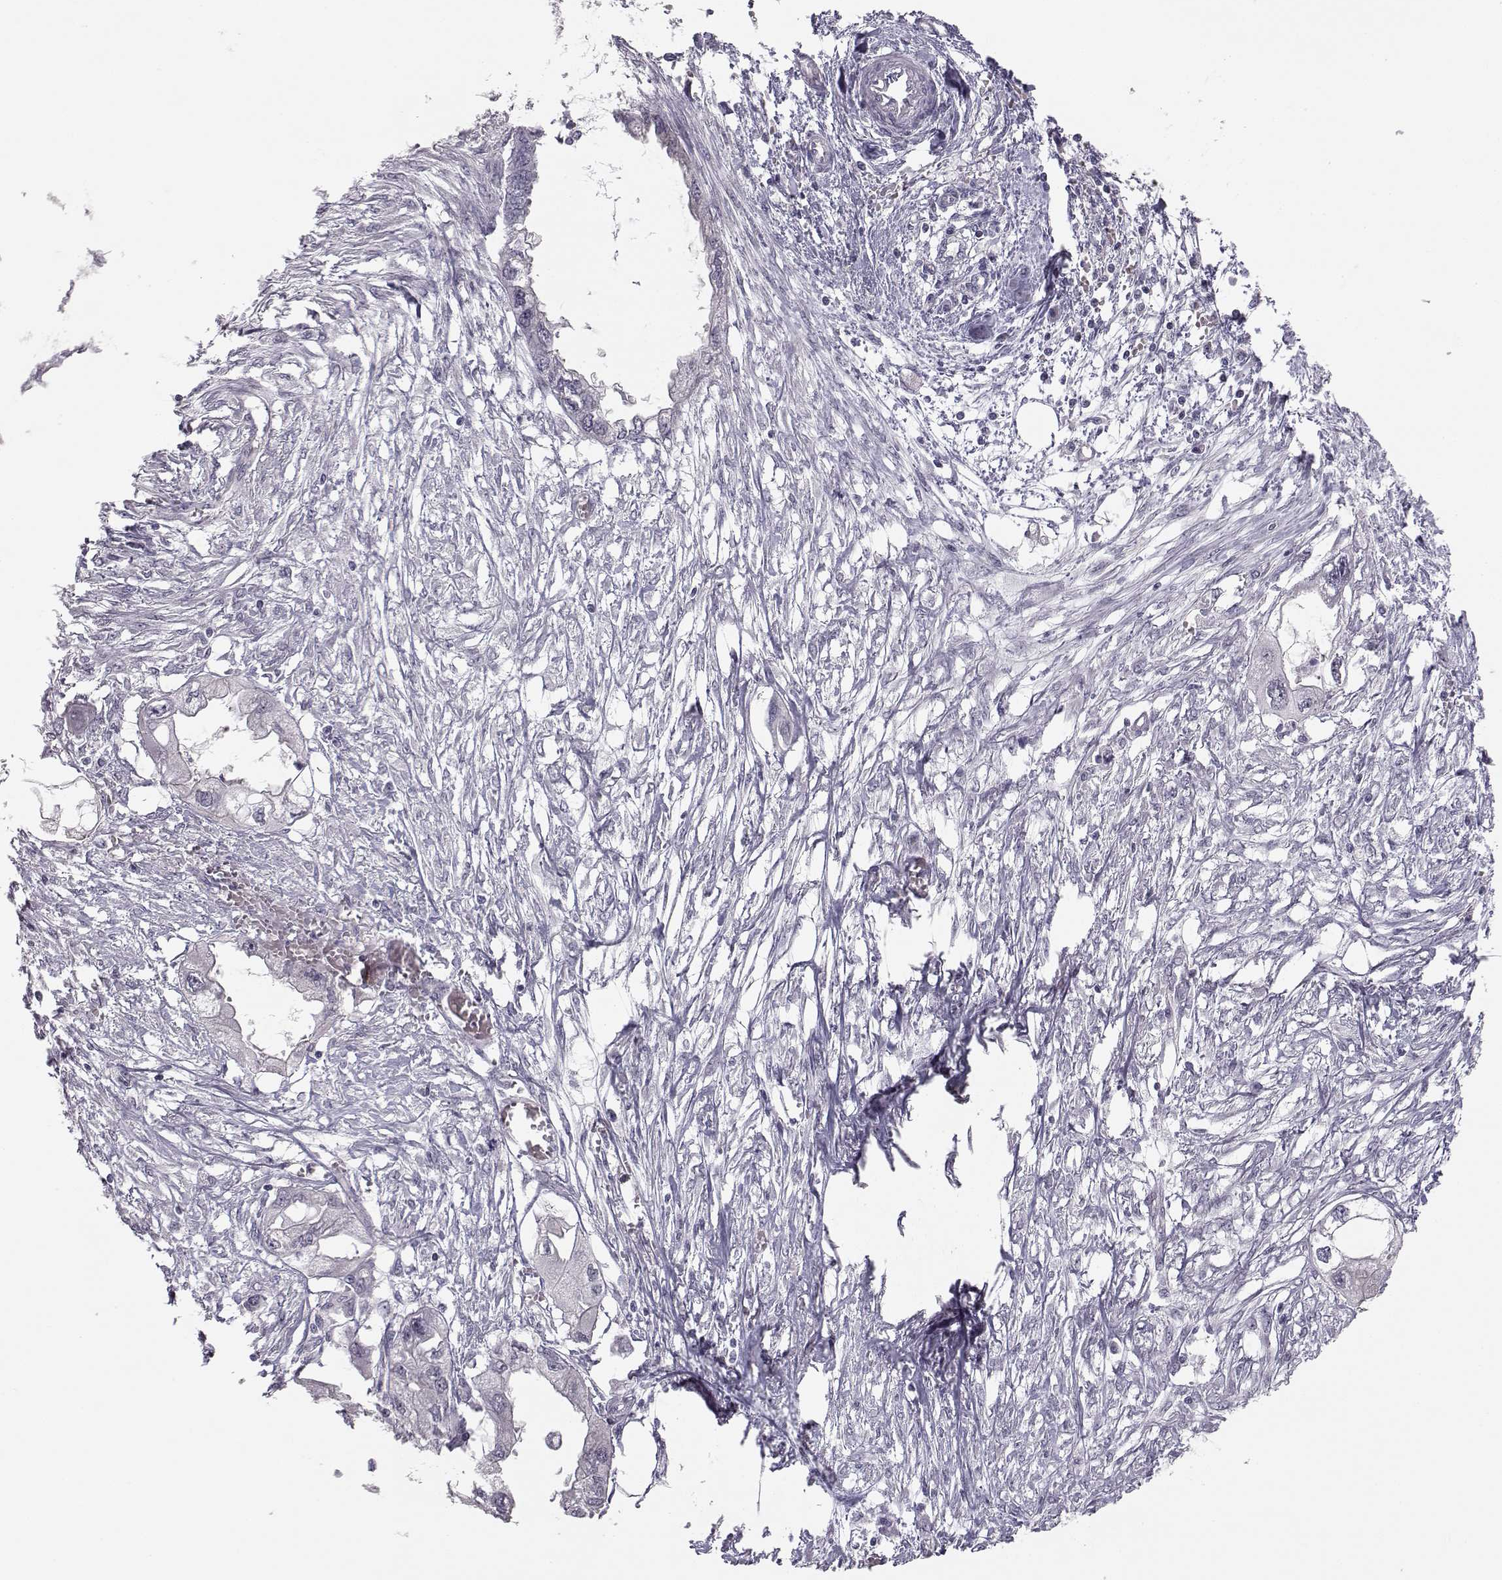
{"staining": {"intensity": "negative", "quantity": "none", "location": "none"}, "tissue": "endometrial cancer", "cell_type": "Tumor cells", "image_type": "cancer", "snomed": [{"axis": "morphology", "description": "Adenocarcinoma, NOS"}, {"axis": "morphology", "description": "Adenocarcinoma, metastatic, NOS"}, {"axis": "topography", "description": "Adipose tissue"}, {"axis": "topography", "description": "Endometrium"}], "caption": "Endometrial cancer stained for a protein using IHC demonstrates no positivity tumor cells.", "gene": "KIF13B", "patient": {"sex": "female", "age": 67}}